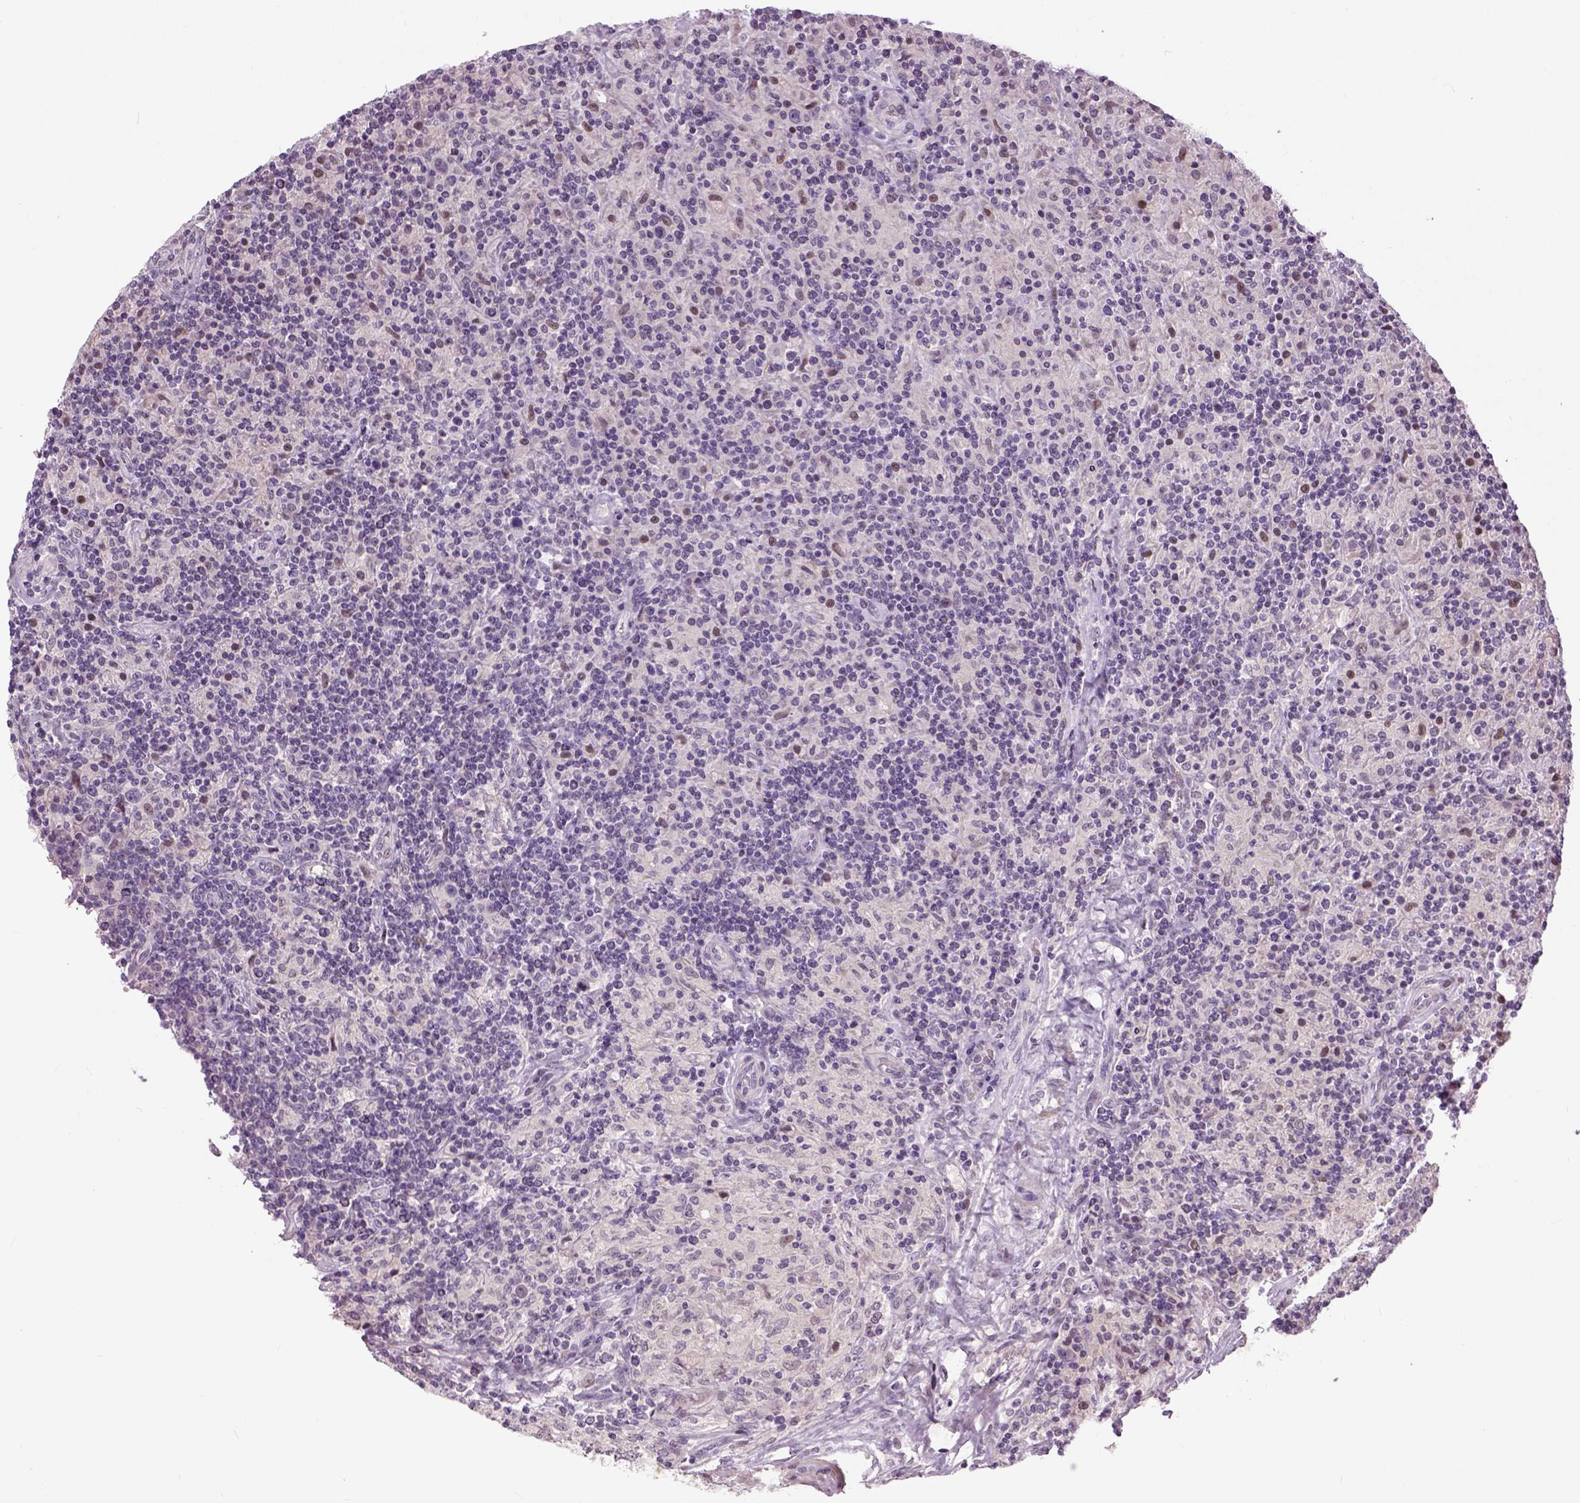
{"staining": {"intensity": "negative", "quantity": "none", "location": "none"}, "tissue": "lymphoma", "cell_type": "Tumor cells", "image_type": "cancer", "snomed": [{"axis": "morphology", "description": "Hodgkin's disease, NOS"}, {"axis": "topography", "description": "Lymph node"}], "caption": "High power microscopy image of an immunohistochemistry (IHC) histopathology image of Hodgkin's disease, revealing no significant positivity in tumor cells.", "gene": "NECAB1", "patient": {"sex": "male", "age": 70}}